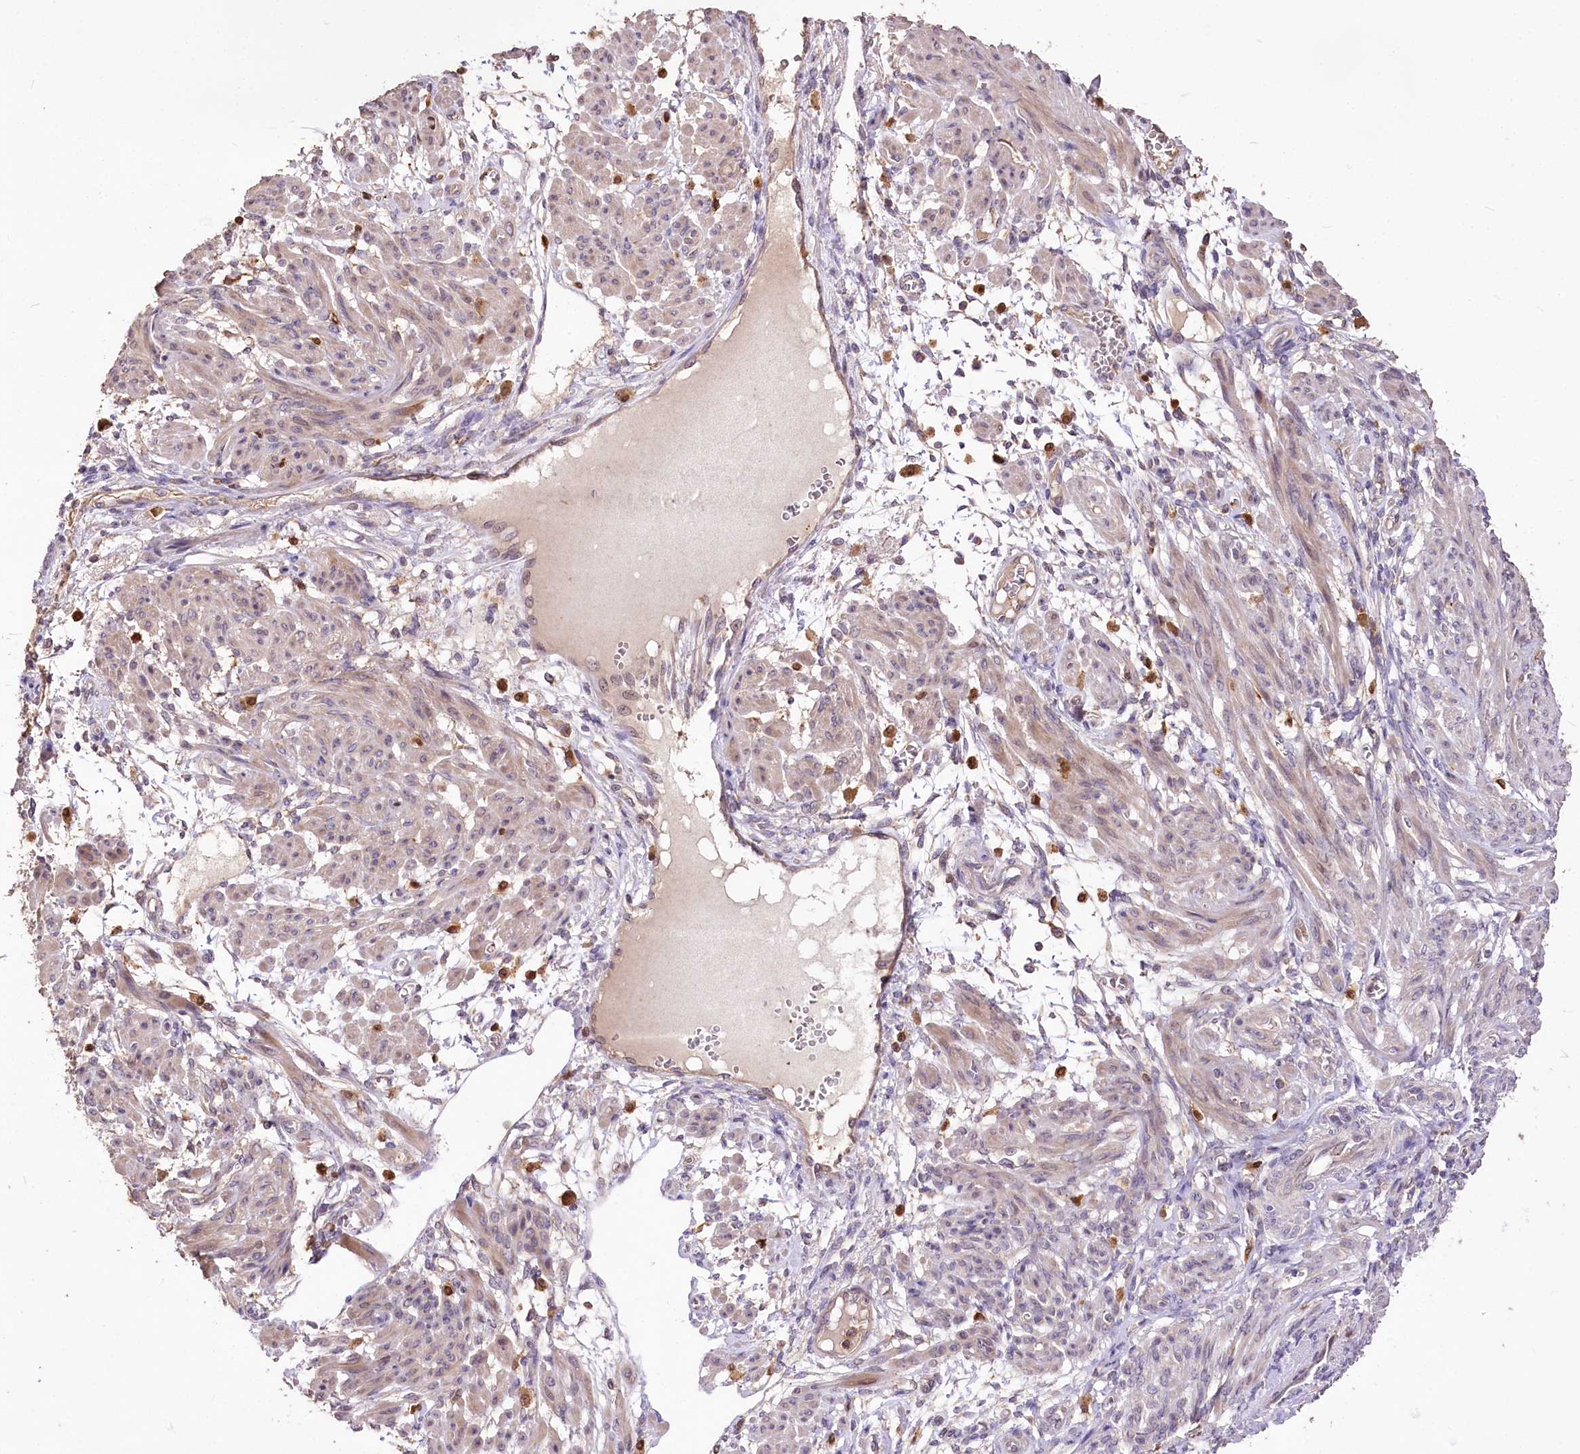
{"staining": {"intensity": "weak", "quantity": ">75%", "location": "cytoplasmic/membranous"}, "tissue": "smooth muscle", "cell_type": "Smooth muscle cells", "image_type": "normal", "snomed": [{"axis": "morphology", "description": "Normal tissue, NOS"}, {"axis": "topography", "description": "Smooth muscle"}], "caption": "This image shows unremarkable smooth muscle stained with immunohistochemistry to label a protein in brown. The cytoplasmic/membranous of smooth muscle cells show weak positivity for the protein. Nuclei are counter-stained blue.", "gene": "SERGEF", "patient": {"sex": "female", "age": 39}}